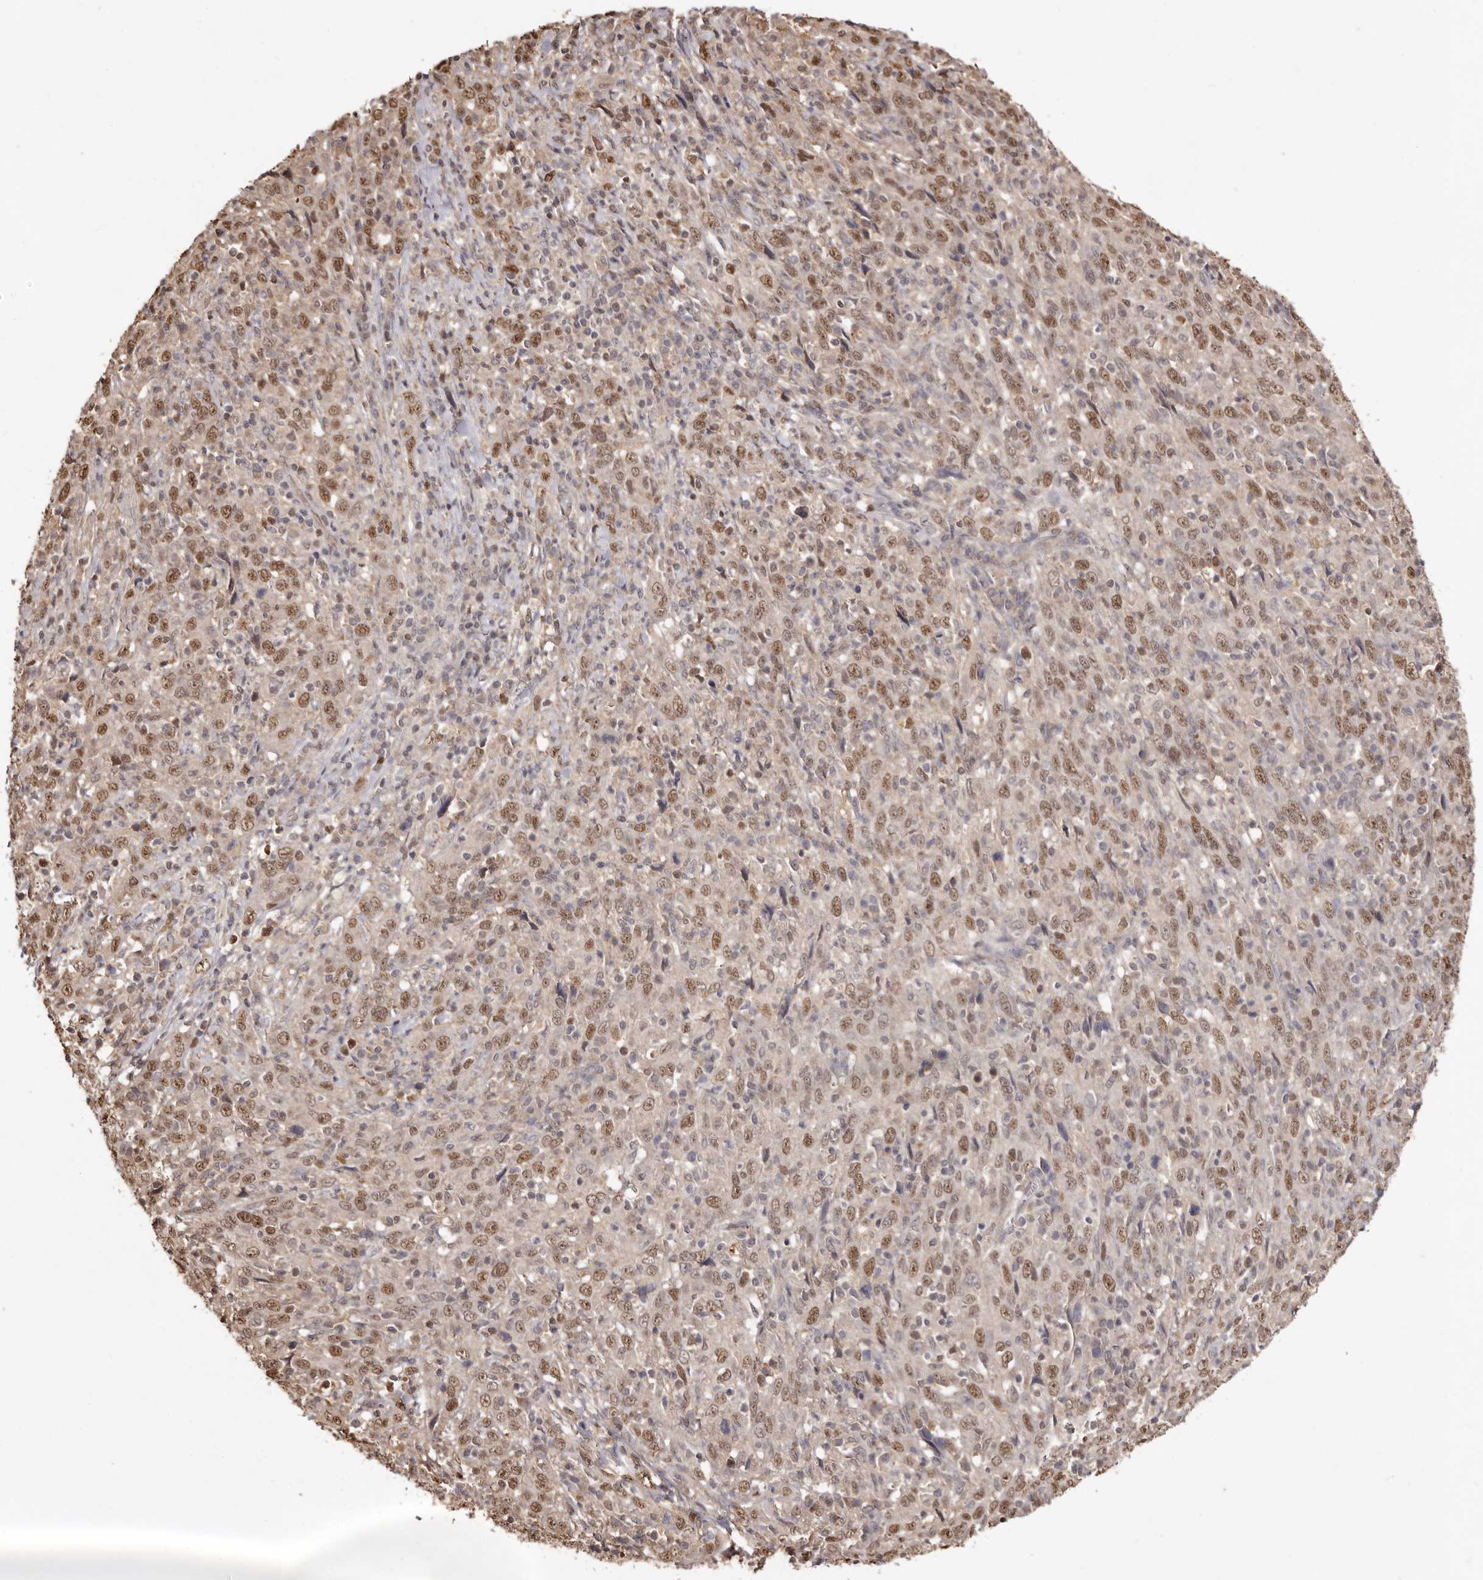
{"staining": {"intensity": "moderate", "quantity": ">75%", "location": "nuclear"}, "tissue": "cervical cancer", "cell_type": "Tumor cells", "image_type": "cancer", "snomed": [{"axis": "morphology", "description": "Squamous cell carcinoma, NOS"}, {"axis": "topography", "description": "Cervix"}], "caption": "Protein expression analysis of human cervical squamous cell carcinoma reveals moderate nuclear staining in about >75% of tumor cells.", "gene": "NOTCH1", "patient": {"sex": "female", "age": 46}}